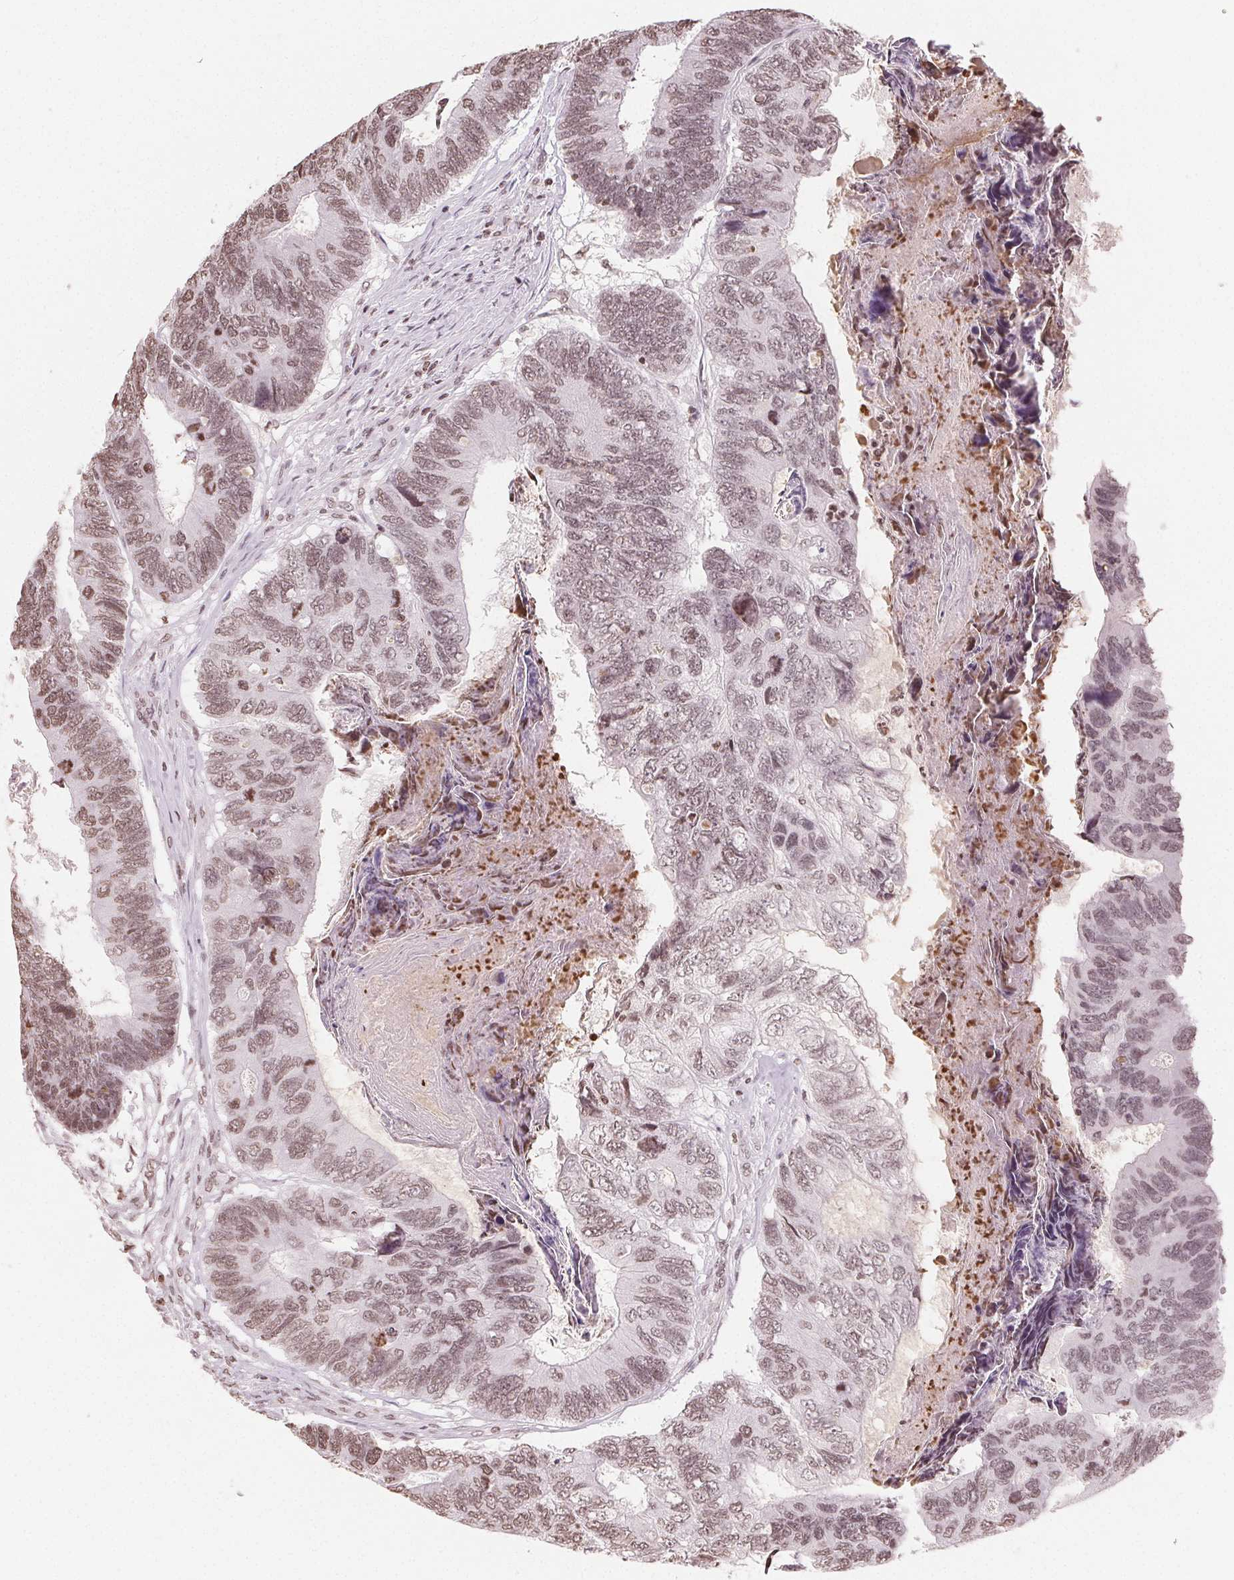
{"staining": {"intensity": "weak", "quantity": "25%-75%", "location": "nuclear"}, "tissue": "colorectal cancer", "cell_type": "Tumor cells", "image_type": "cancer", "snomed": [{"axis": "morphology", "description": "Adenocarcinoma, NOS"}, {"axis": "topography", "description": "Colon"}], "caption": "Immunohistochemistry (IHC) of human colorectal adenocarcinoma exhibits low levels of weak nuclear staining in about 25%-75% of tumor cells.", "gene": "TBP", "patient": {"sex": "female", "age": 67}}